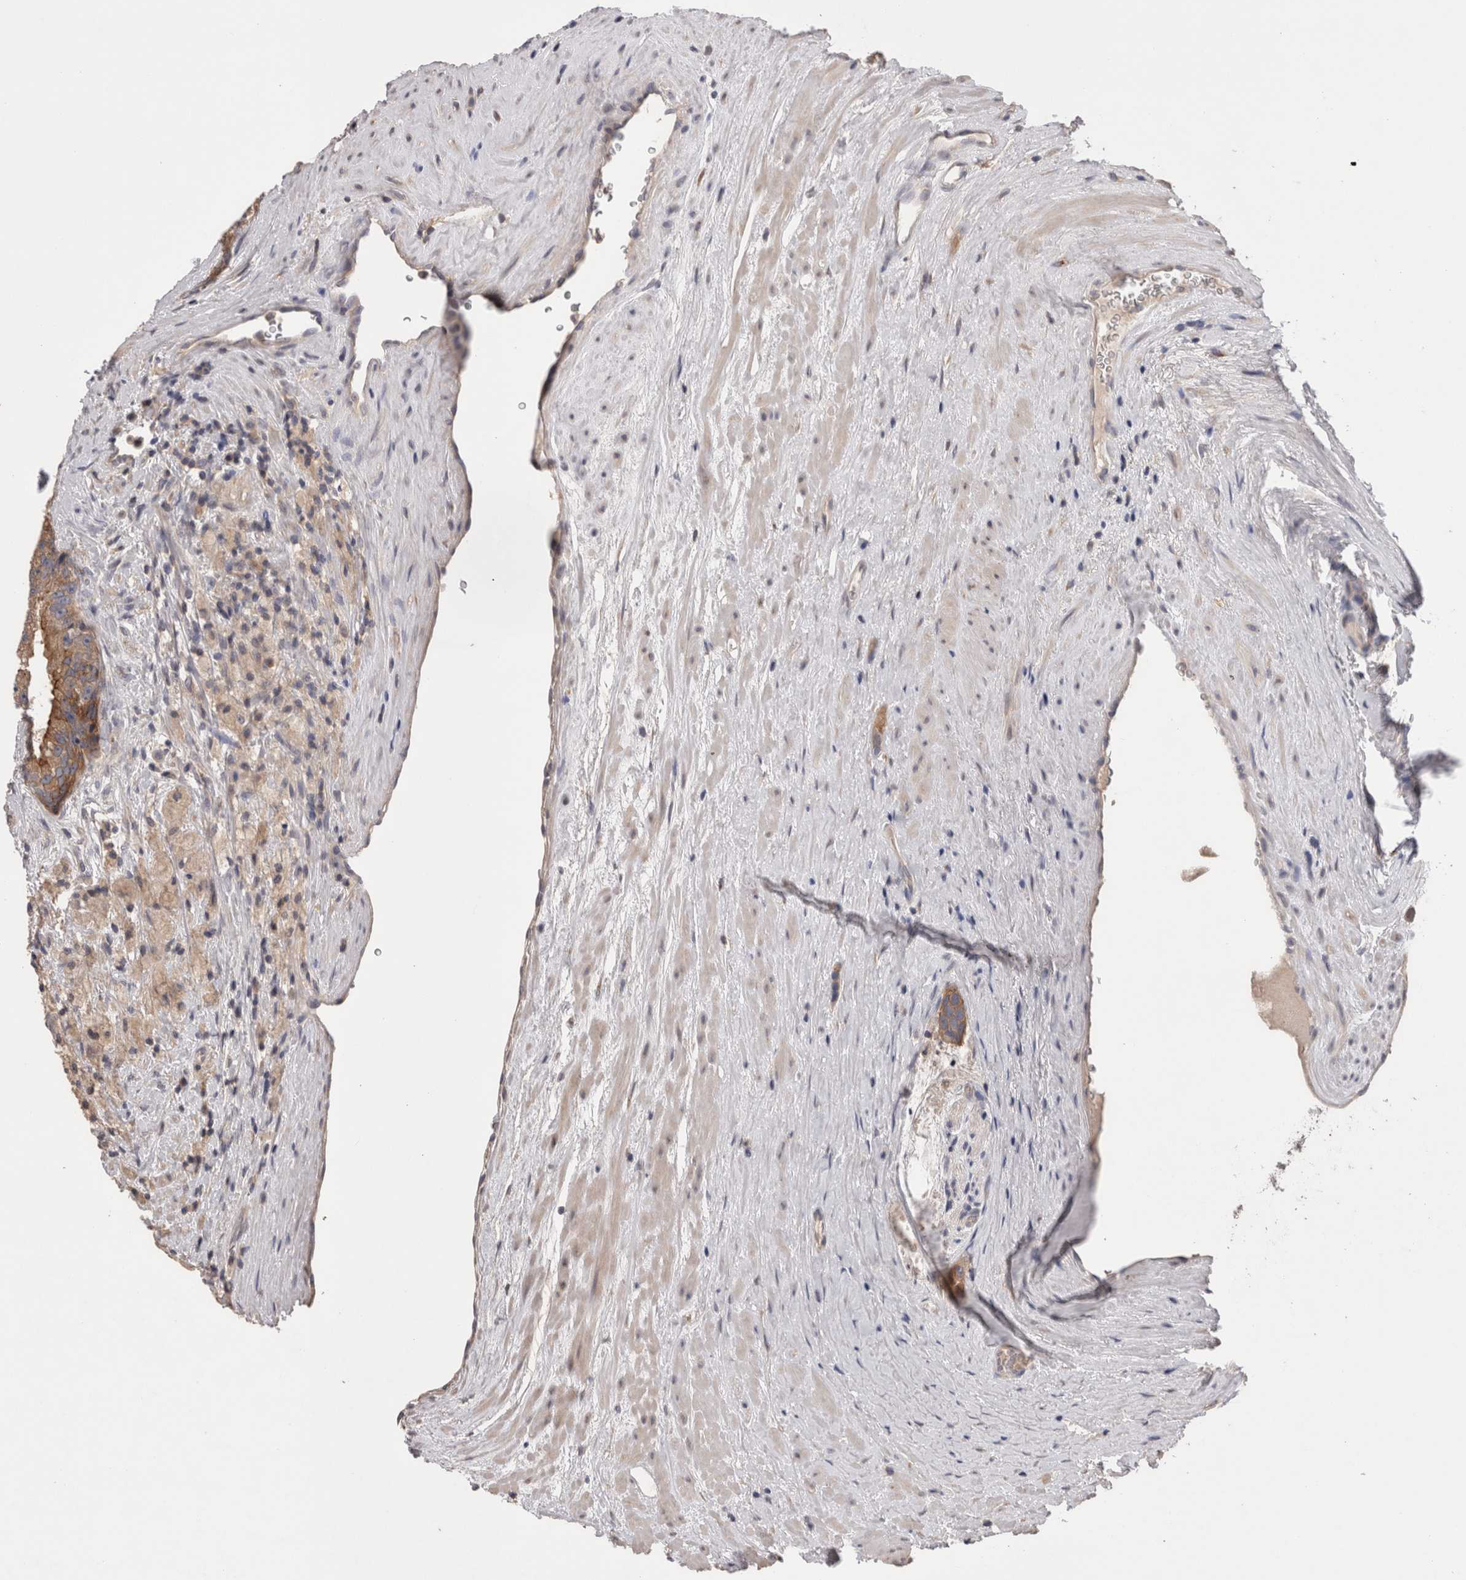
{"staining": {"intensity": "moderate", "quantity": ">75%", "location": "cytoplasmic/membranous"}, "tissue": "prostate cancer", "cell_type": "Tumor cells", "image_type": "cancer", "snomed": [{"axis": "morphology", "description": "Adenocarcinoma, High grade"}, {"axis": "topography", "description": "Prostate"}], "caption": "Prostate cancer stained for a protein (brown) shows moderate cytoplasmic/membranous positive expression in about >75% of tumor cells.", "gene": "OTOR", "patient": {"sex": "male", "age": 70}}